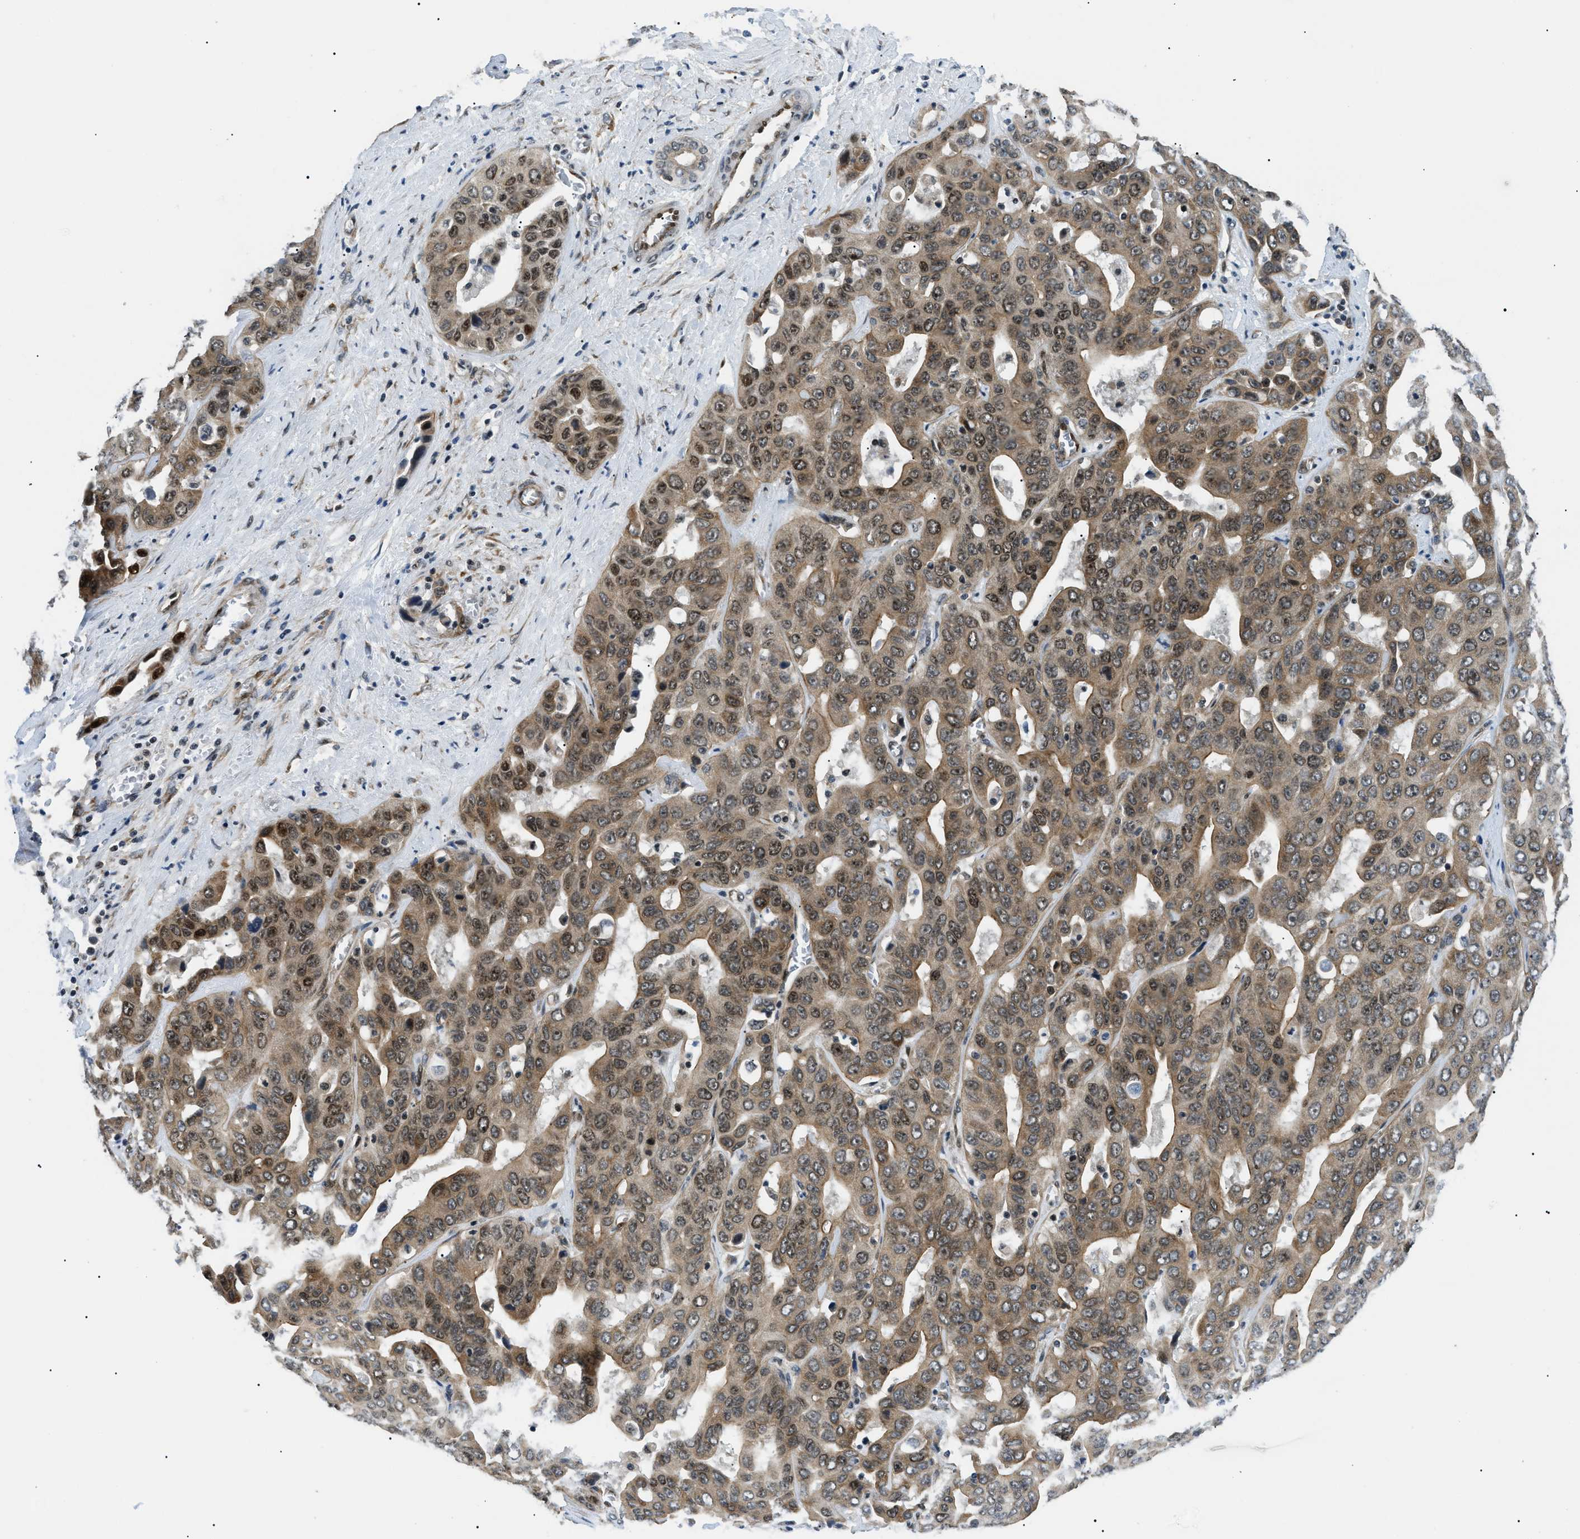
{"staining": {"intensity": "moderate", "quantity": ">75%", "location": "cytoplasmic/membranous,nuclear"}, "tissue": "liver cancer", "cell_type": "Tumor cells", "image_type": "cancer", "snomed": [{"axis": "morphology", "description": "Cholangiocarcinoma"}, {"axis": "topography", "description": "Liver"}], "caption": "Liver cancer stained with immunohistochemistry exhibits moderate cytoplasmic/membranous and nuclear staining in approximately >75% of tumor cells. (IHC, brightfield microscopy, high magnification).", "gene": "CWC25", "patient": {"sex": "female", "age": 52}}